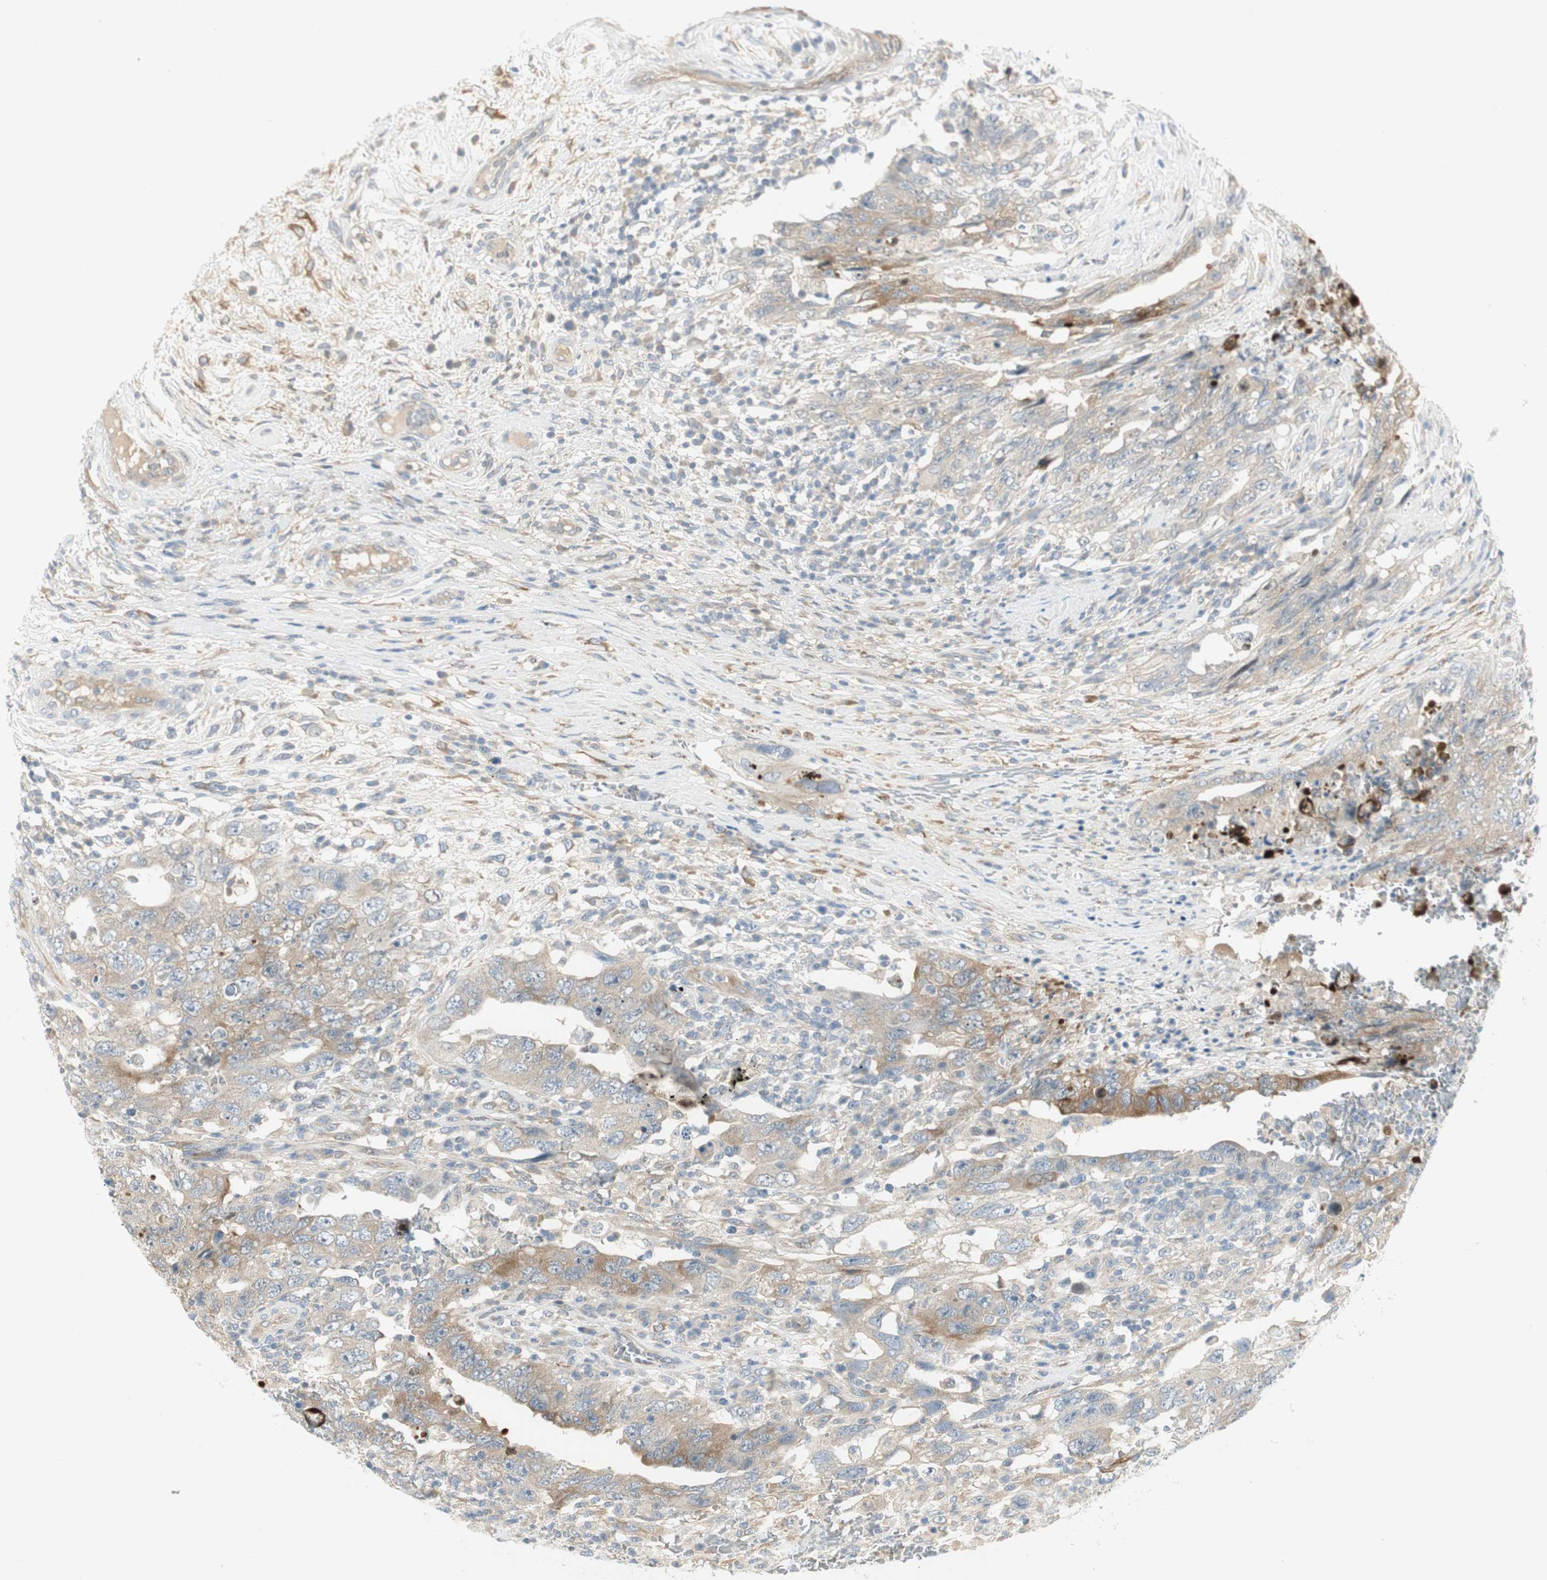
{"staining": {"intensity": "moderate", "quantity": "25%-75%", "location": "cytoplasmic/membranous"}, "tissue": "testis cancer", "cell_type": "Tumor cells", "image_type": "cancer", "snomed": [{"axis": "morphology", "description": "Carcinoma, Embryonal, NOS"}, {"axis": "topography", "description": "Testis"}], "caption": "Protein staining of testis cancer (embryonal carcinoma) tissue shows moderate cytoplasmic/membranous expression in about 25%-75% of tumor cells. (DAB (3,3'-diaminobenzidine) = brown stain, brightfield microscopy at high magnification).", "gene": "STON1-GTF2A1L", "patient": {"sex": "male", "age": 26}}